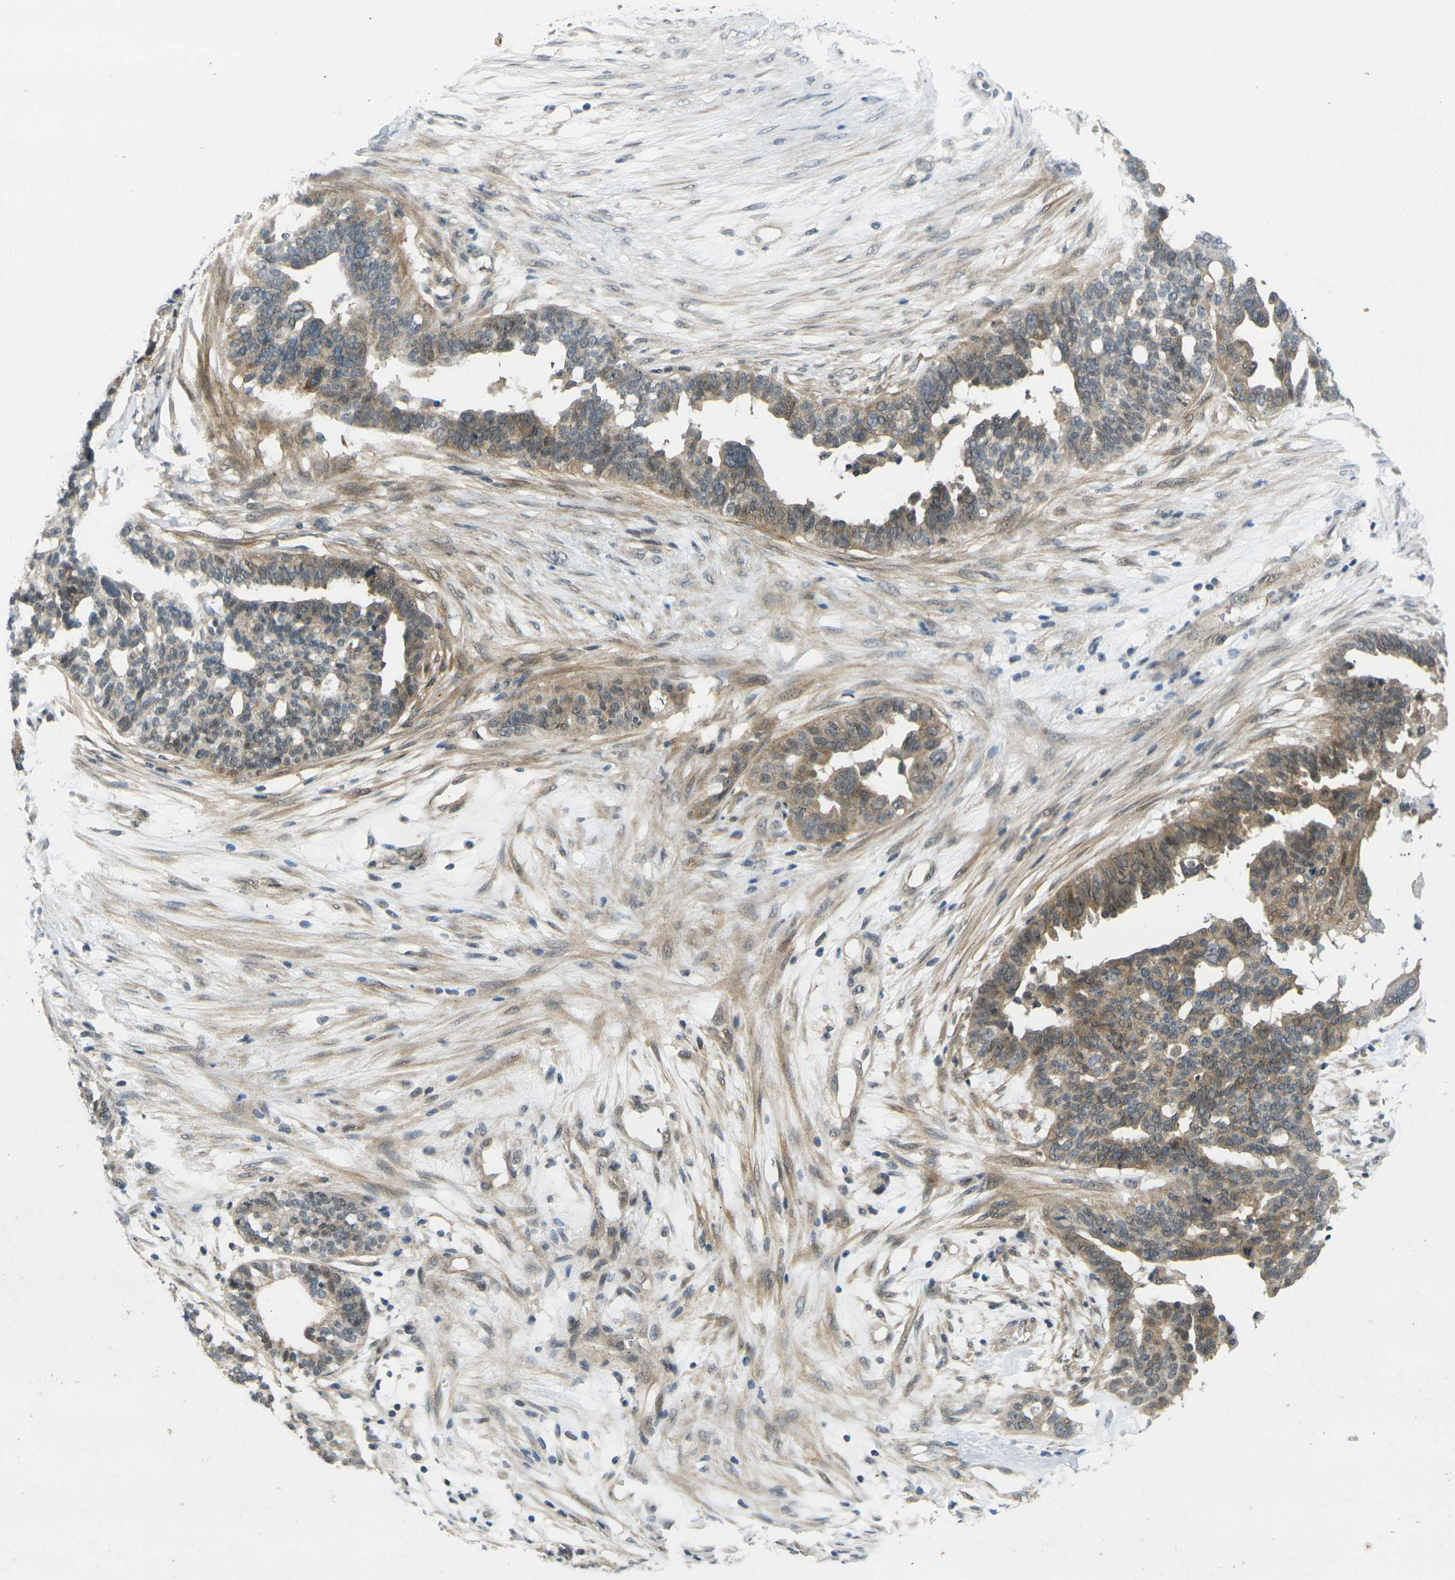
{"staining": {"intensity": "moderate", "quantity": "25%-75%", "location": "cytoplasmic/membranous"}, "tissue": "ovarian cancer", "cell_type": "Tumor cells", "image_type": "cancer", "snomed": [{"axis": "morphology", "description": "Cystadenocarcinoma, serous, NOS"}, {"axis": "topography", "description": "Ovary"}], "caption": "IHC image of neoplastic tissue: human ovarian serous cystadenocarcinoma stained using IHC shows medium levels of moderate protein expression localized specifically in the cytoplasmic/membranous of tumor cells, appearing as a cytoplasmic/membranous brown color.", "gene": "KCTD10", "patient": {"sex": "female", "age": 59}}